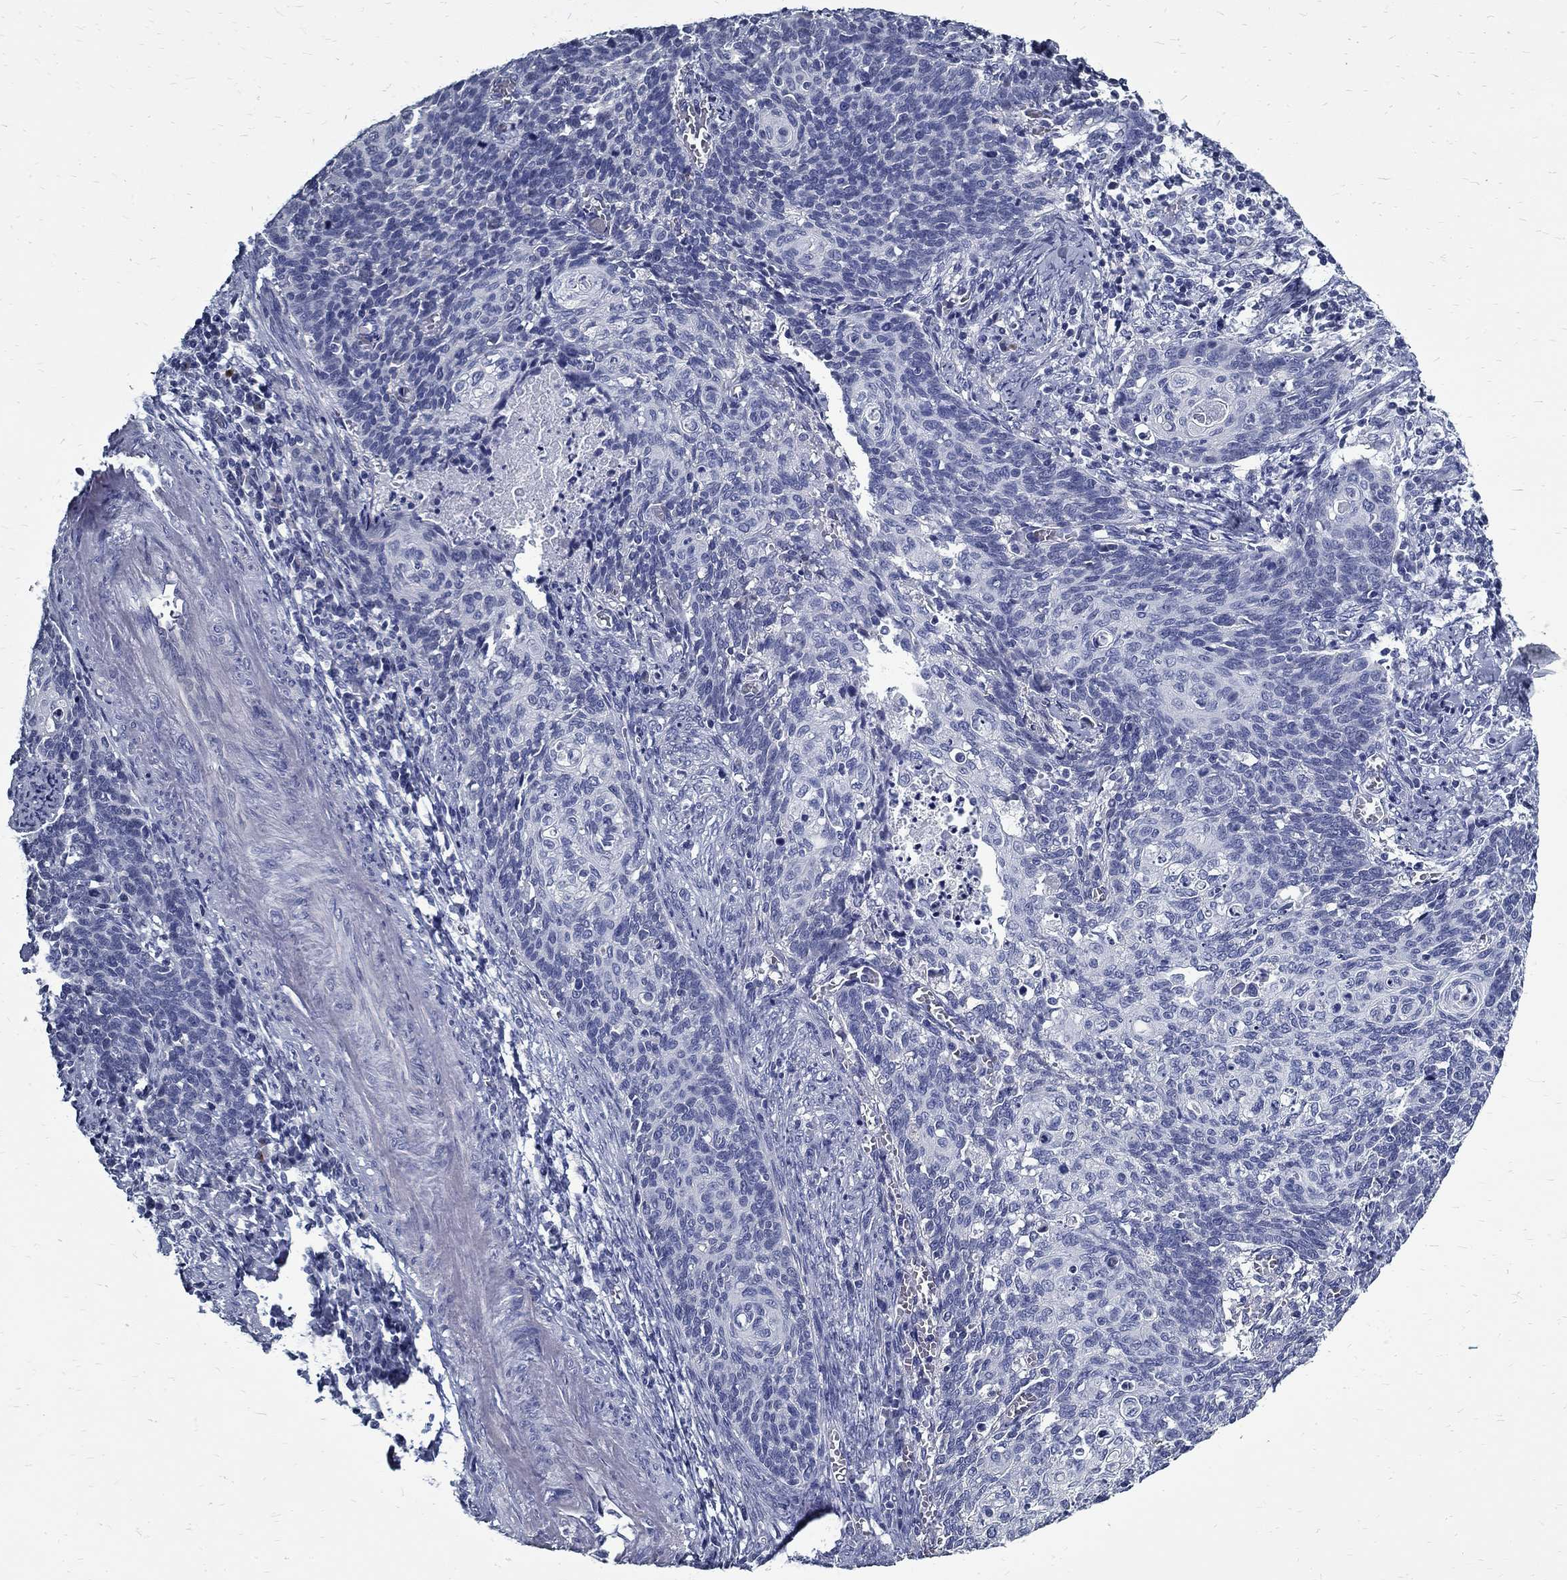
{"staining": {"intensity": "negative", "quantity": "none", "location": "none"}, "tissue": "cervical cancer", "cell_type": "Tumor cells", "image_type": "cancer", "snomed": [{"axis": "morphology", "description": "Normal tissue, NOS"}, {"axis": "morphology", "description": "Squamous cell carcinoma, NOS"}, {"axis": "topography", "description": "Cervix"}], "caption": "Immunohistochemistry image of neoplastic tissue: human cervical cancer stained with DAB (3,3'-diaminobenzidine) shows no significant protein positivity in tumor cells.", "gene": "TGM4", "patient": {"sex": "female", "age": 39}}